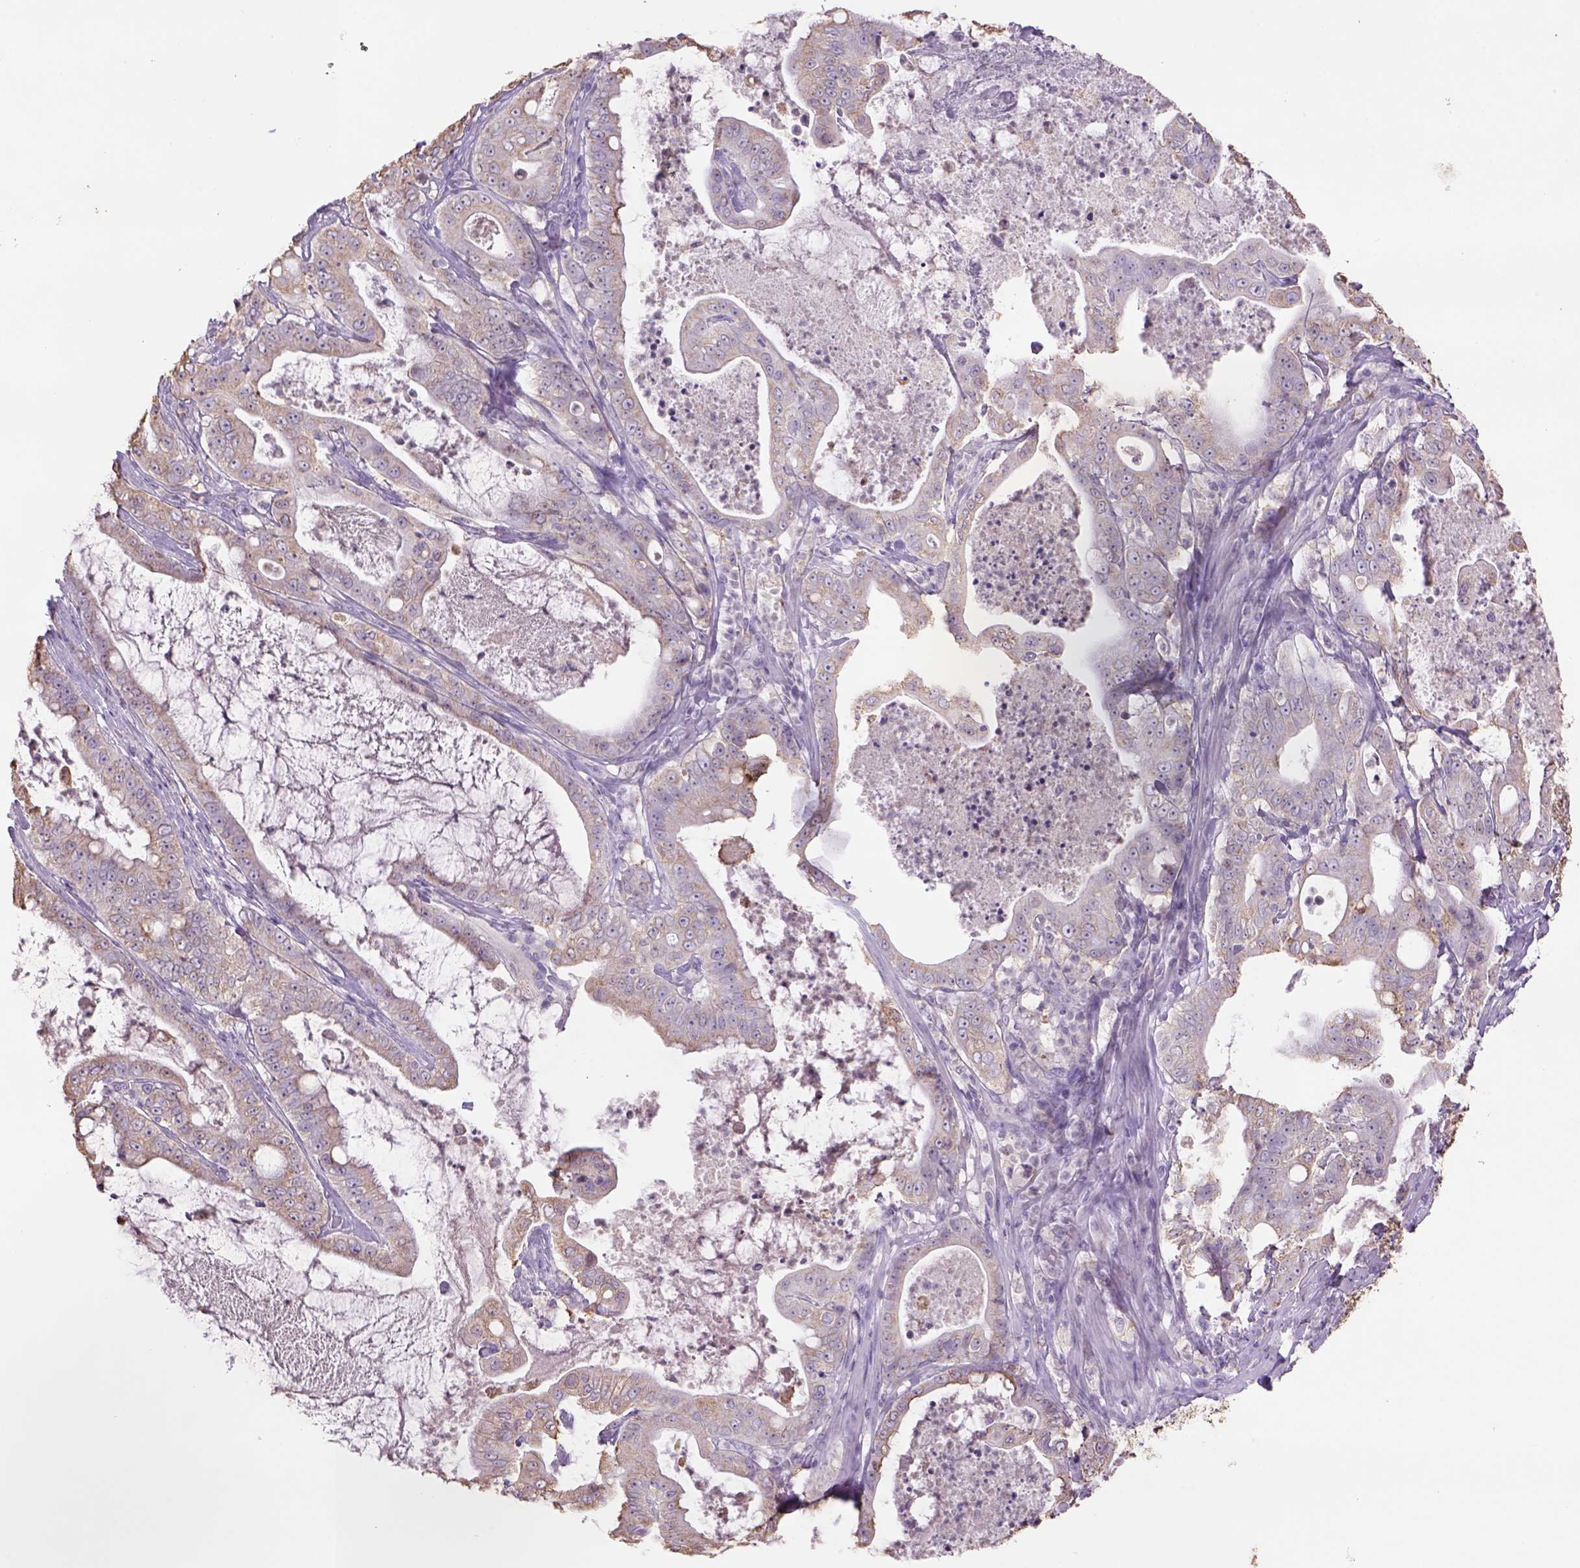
{"staining": {"intensity": "weak", "quantity": ">75%", "location": "cytoplasmic/membranous"}, "tissue": "pancreatic cancer", "cell_type": "Tumor cells", "image_type": "cancer", "snomed": [{"axis": "morphology", "description": "Adenocarcinoma, NOS"}, {"axis": "topography", "description": "Pancreas"}], "caption": "High-power microscopy captured an immunohistochemistry (IHC) image of pancreatic cancer (adenocarcinoma), revealing weak cytoplasmic/membranous expression in approximately >75% of tumor cells.", "gene": "NAALAD2", "patient": {"sex": "male", "age": 71}}